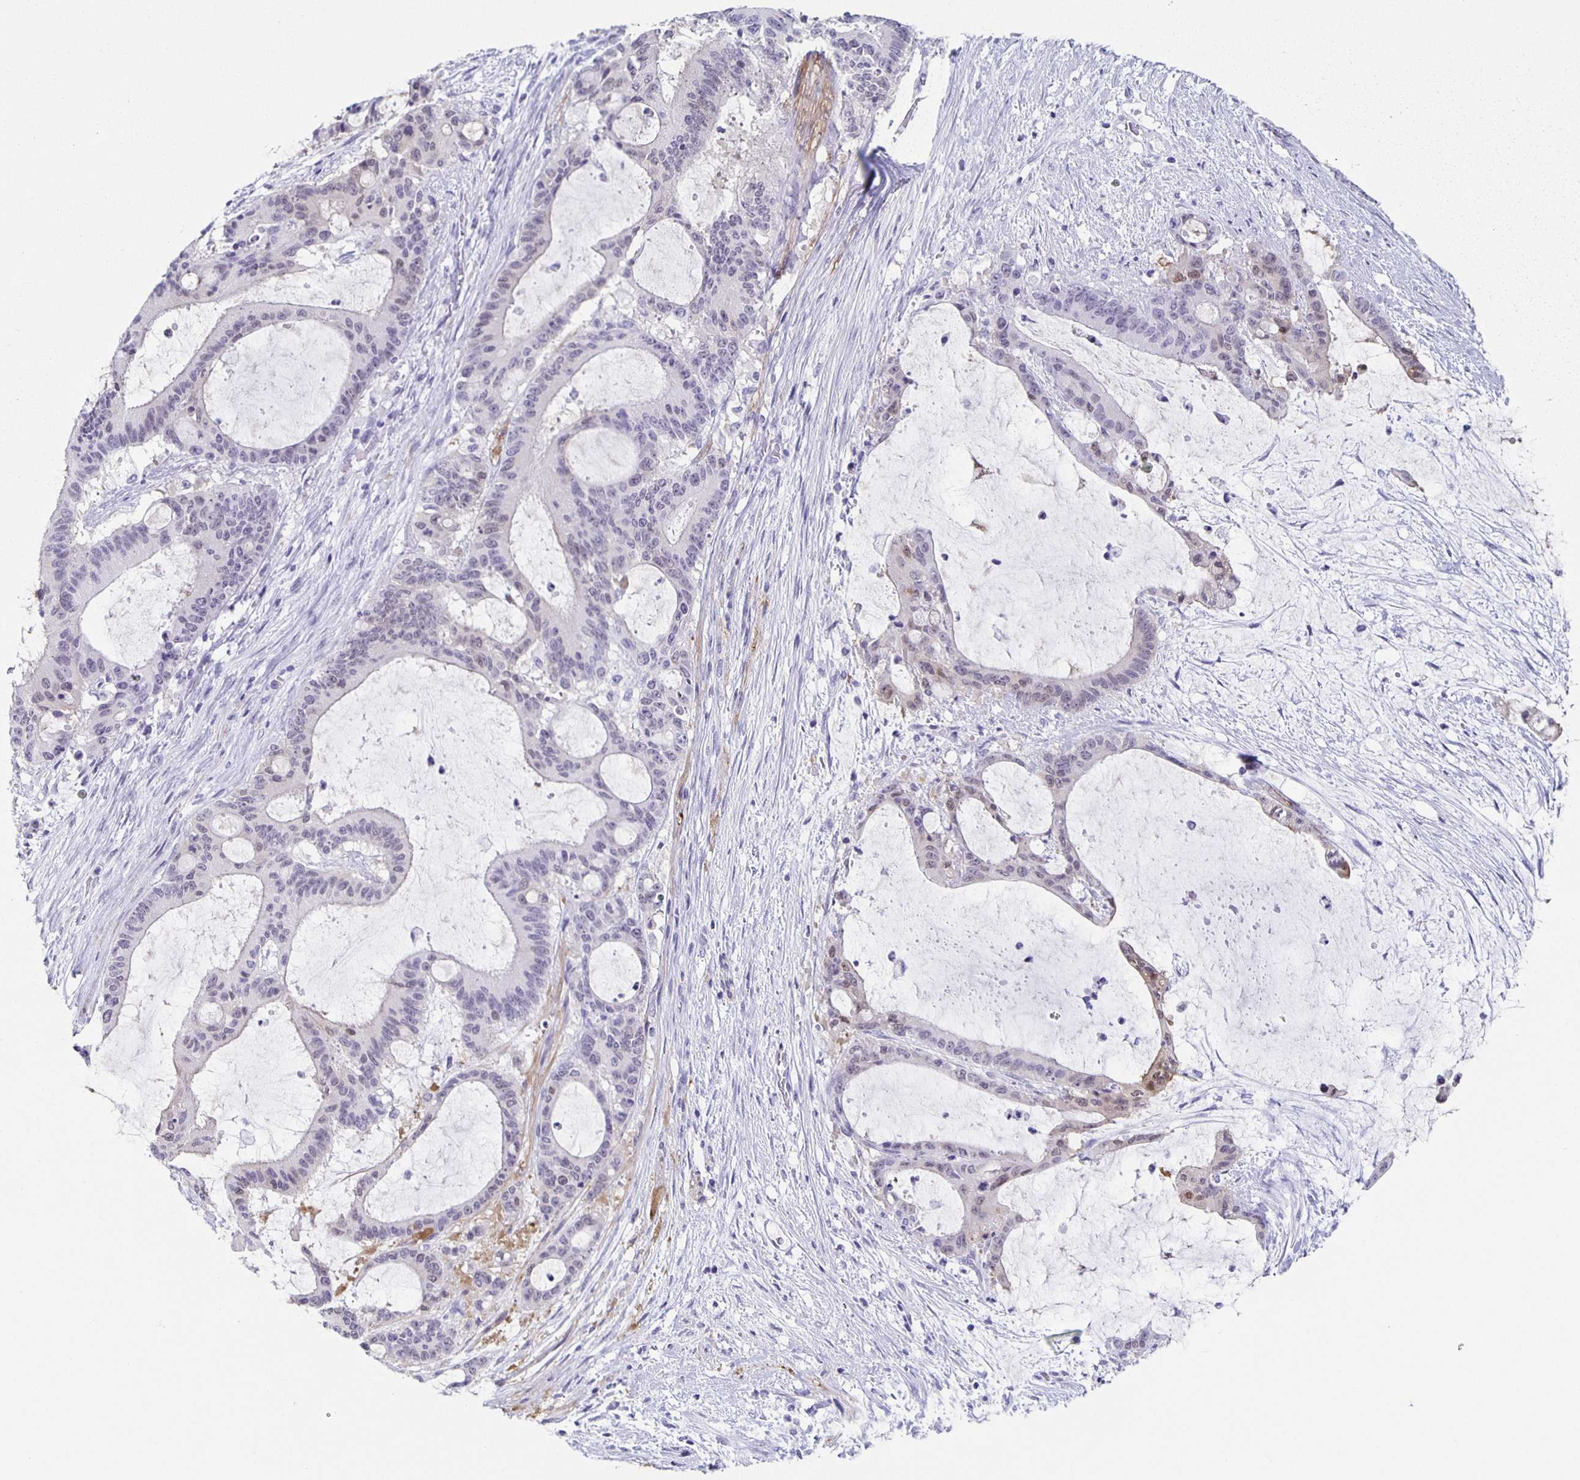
{"staining": {"intensity": "weak", "quantity": "<25%", "location": "nuclear"}, "tissue": "liver cancer", "cell_type": "Tumor cells", "image_type": "cancer", "snomed": [{"axis": "morphology", "description": "Normal tissue, NOS"}, {"axis": "morphology", "description": "Cholangiocarcinoma"}, {"axis": "topography", "description": "Liver"}, {"axis": "topography", "description": "Peripheral nerve tissue"}], "caption": "DAB immunohistochemical staining of human liver cancer (cholangiocarcinoma) reveals no significant staining in tumor cells. (Stains: DAB immunohistochemistry with hematoxylin counter stain, Microscopy: brightfield microscopy at high magnification).", "gene": "TPPP", "patient": {"sex": "female", "age": 73}}